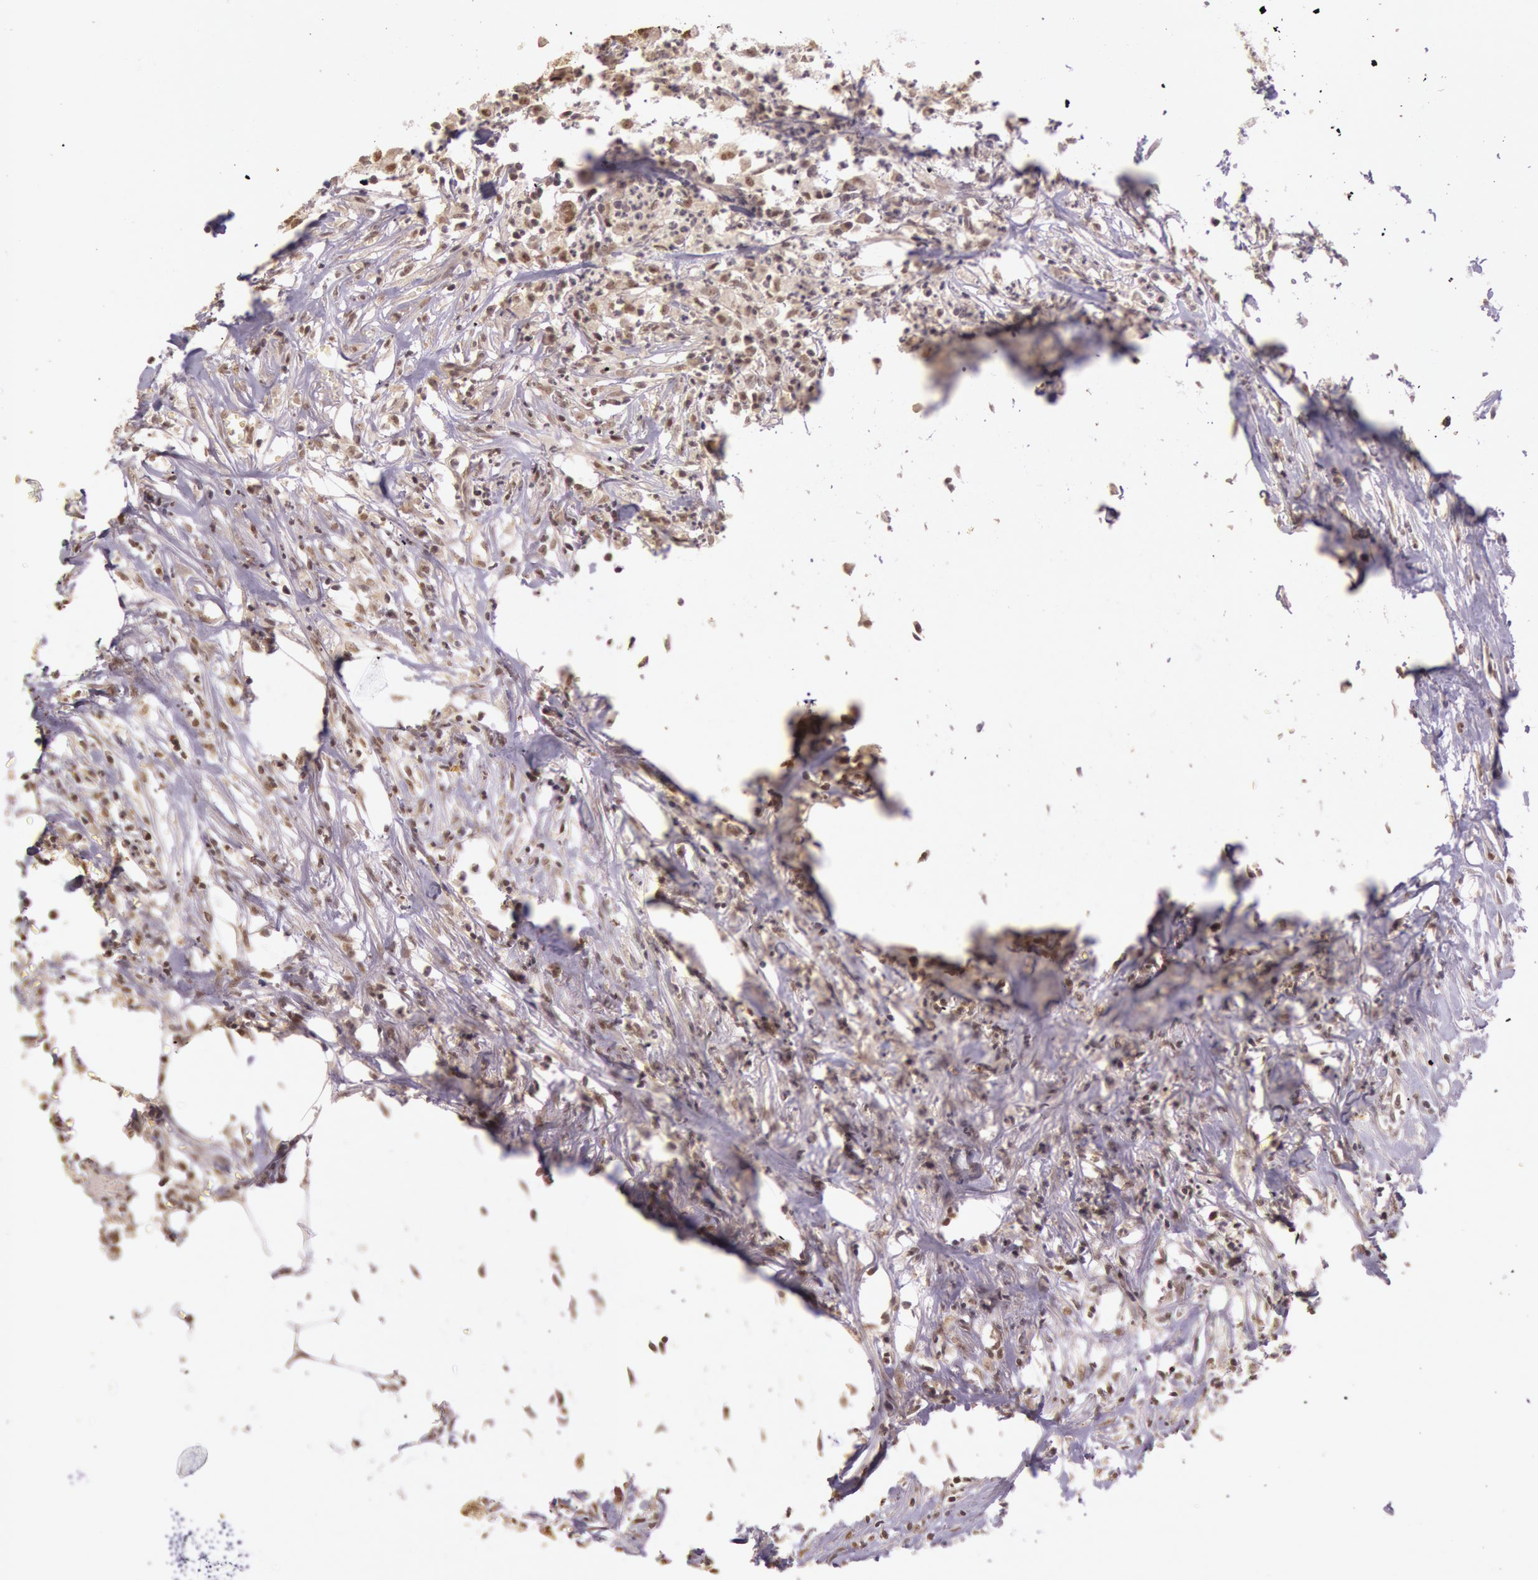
{"staining": {"intensity": "weak", "quantity": "<25%", "location": "cytoplasmic/membranous"}, "tissue": "colorectal cancer", "cell_type": "Tumor cells", "image_type": "cancer", "snomed": [{"axis": "morphology", "description": "Adenocarcinoma, NOS"}, {"axis": "topography", "description": "Colon"}], "caption": "Tumor cells are negative for brown protein staining in colorectal adenocarcinoma.", "gene": "RTL10", "patient": {"sex": "male", "age": 55}}